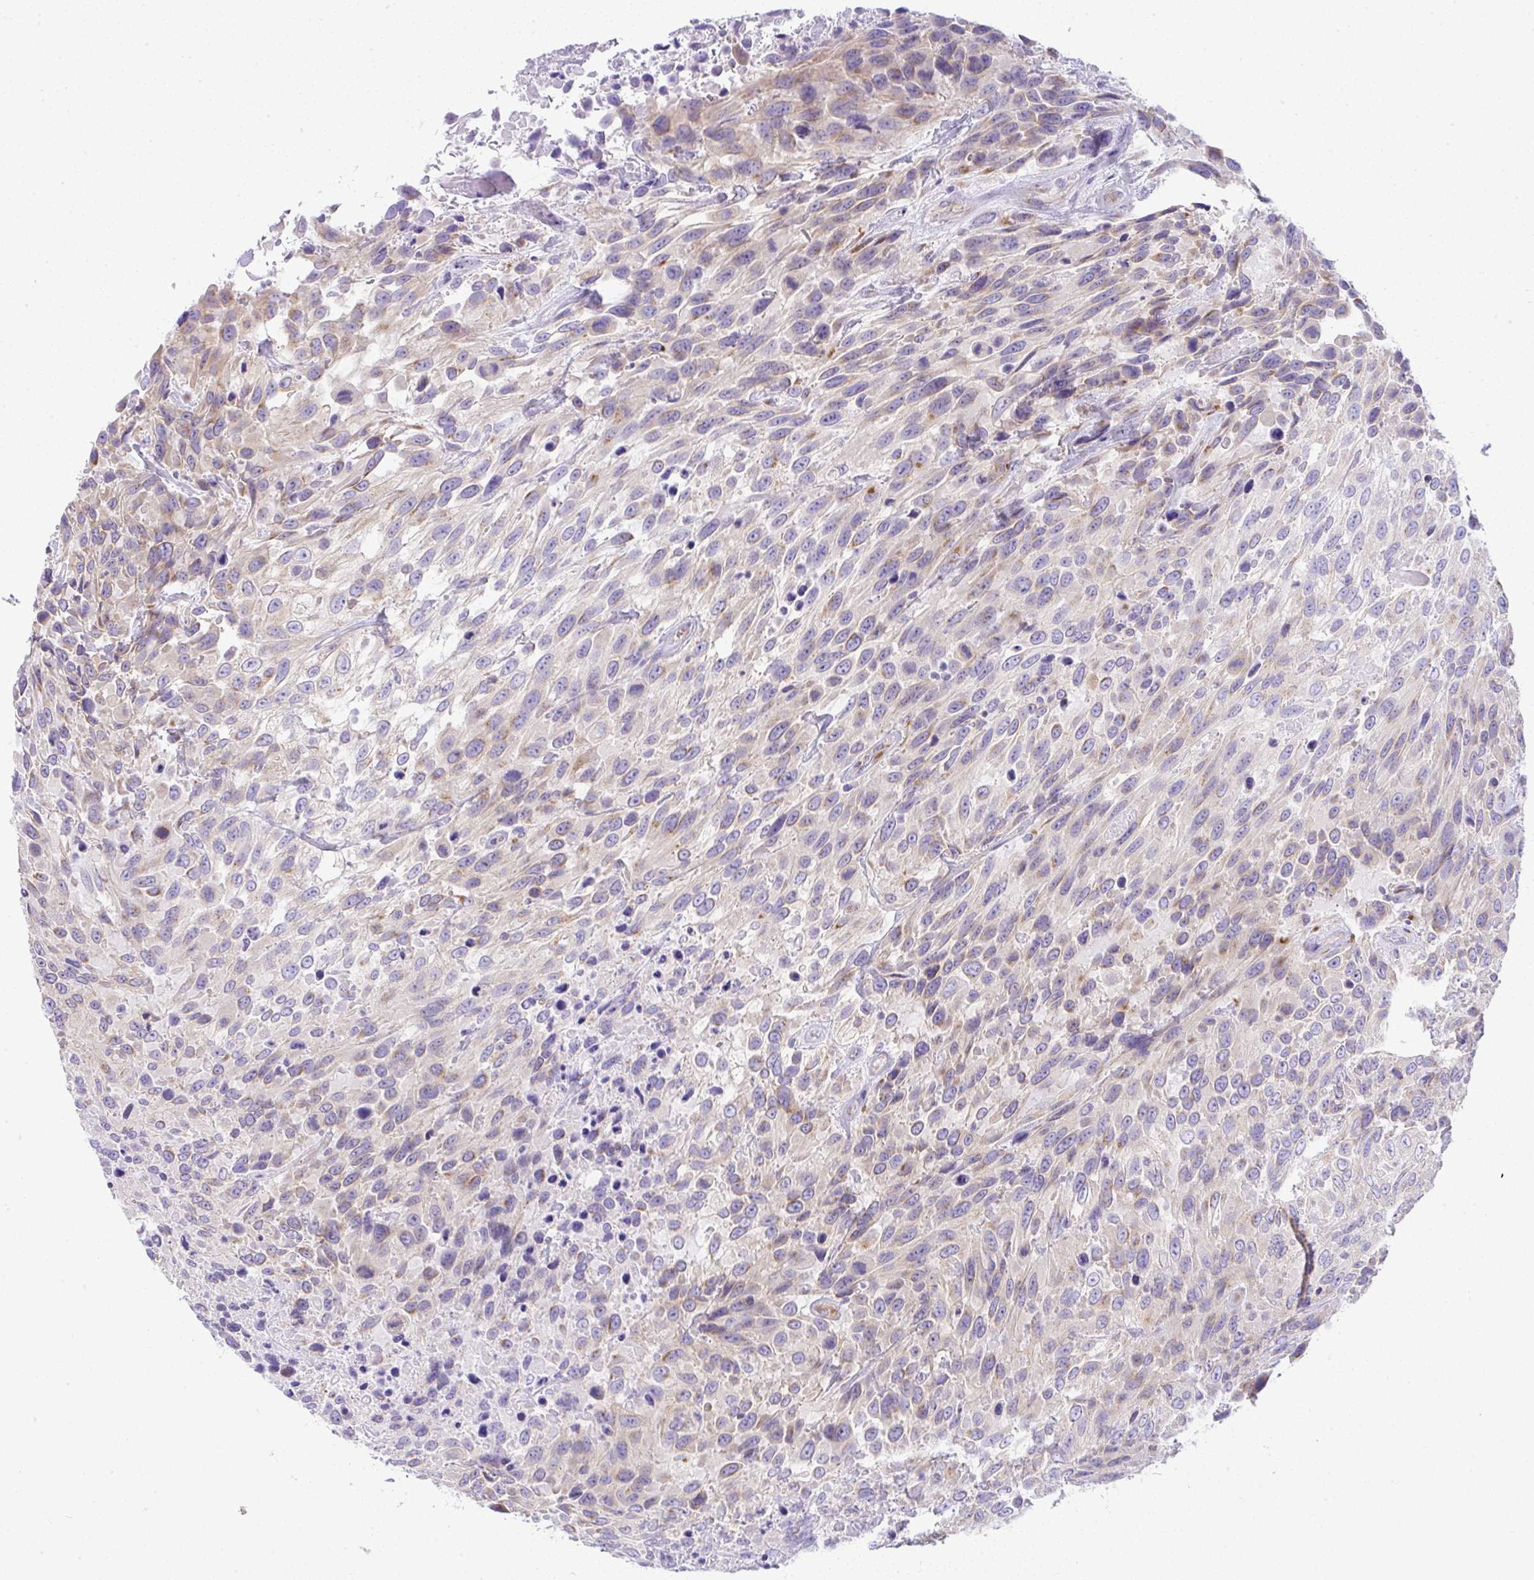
{"staining": {"intensity": "weak", "quantity": "<25%", "location": "cytoplasmic/membranous"}, "tissue": "urothelial cancer", "cell_type": "Tumor cells", "image_type": "cancer", "snomed": [{"axis": "morphology", "description": "Urothelial carcinoma, High grade"}, {"axis": "topography", "description": "Urinary bladder"}], "caption": "An IHC histopathology image of urothelial carcinoma (high-grade) is shown. There is no staining in tumor cells of urothelial carcinoma (high-grade). Brightfield microscopy of IHC stained with DAB (brown) and hematoxylin (blue), captured at high magnification.", "gene": "FAM177A1", "patient": {"sex": "female", "age": 70}}